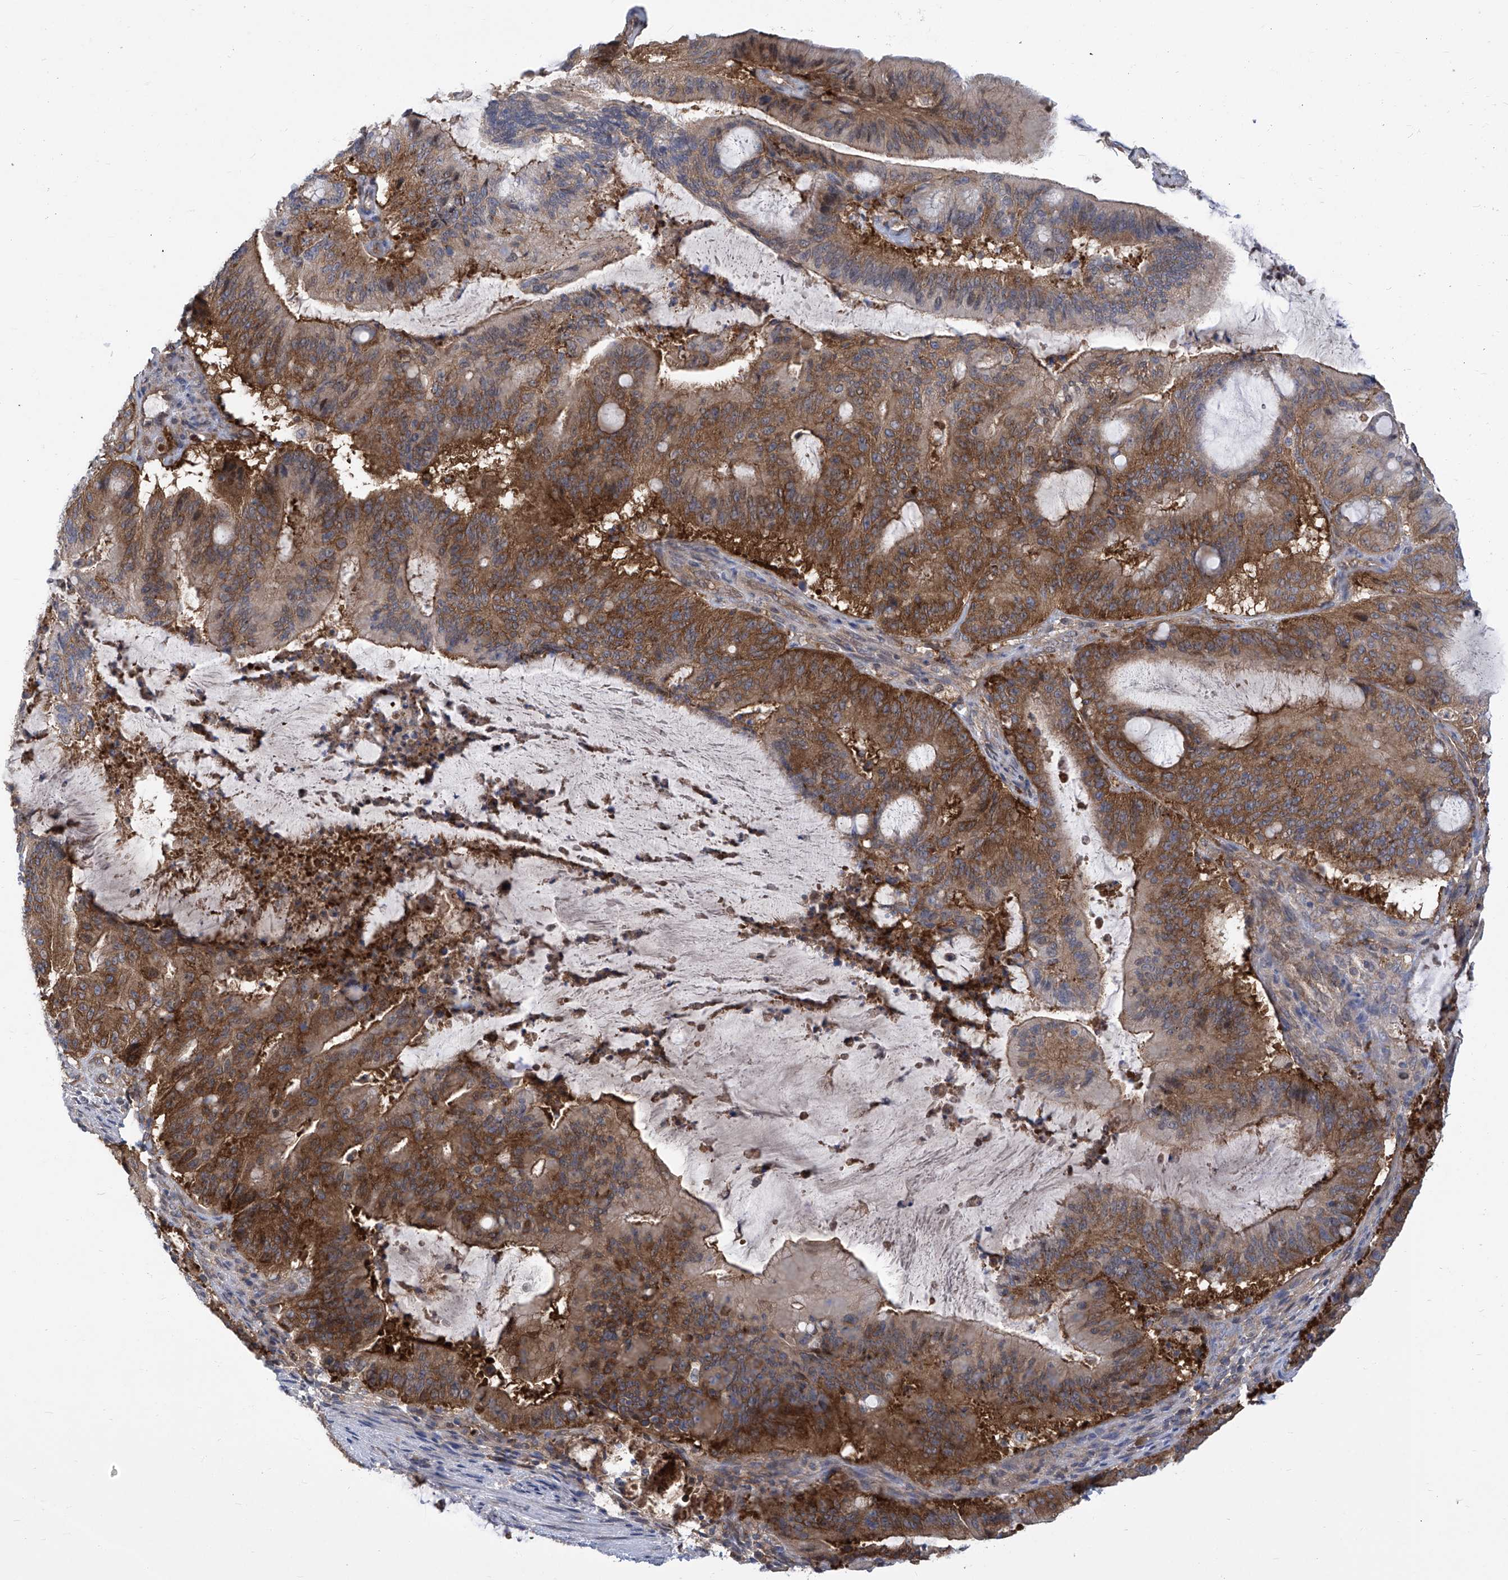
{"staining": {"intensity": "moderate", "quantity": ">75%", "location": "cytoplasmic/membranous"}, "tissue": "liver cancer", "cell_type": "Tumor cells", "image_type": "cancer", "snomed": [{"axis": "morphology", "description": "Normal tissue, NOS"}, {"axis": "morphology", "description": "Cholangiocarcinoma"}, {"axis": "topography", "description": "Liver"}, {"axis": "topography", "description": "Peripheral nerve tissue"}], "caption": "Protein expression analysis of human liver cancer (cholangiocarcinoma) reveals moderate cytoplasmic/membranous staining in approximately >75% of tumor cells. Using DAB (brown) and hematoxylin (blue) stains, captured at high magnification using brightfield microscopy.", "gene": "EIF3M", "patient": {"sex": "female", "age": 73}}